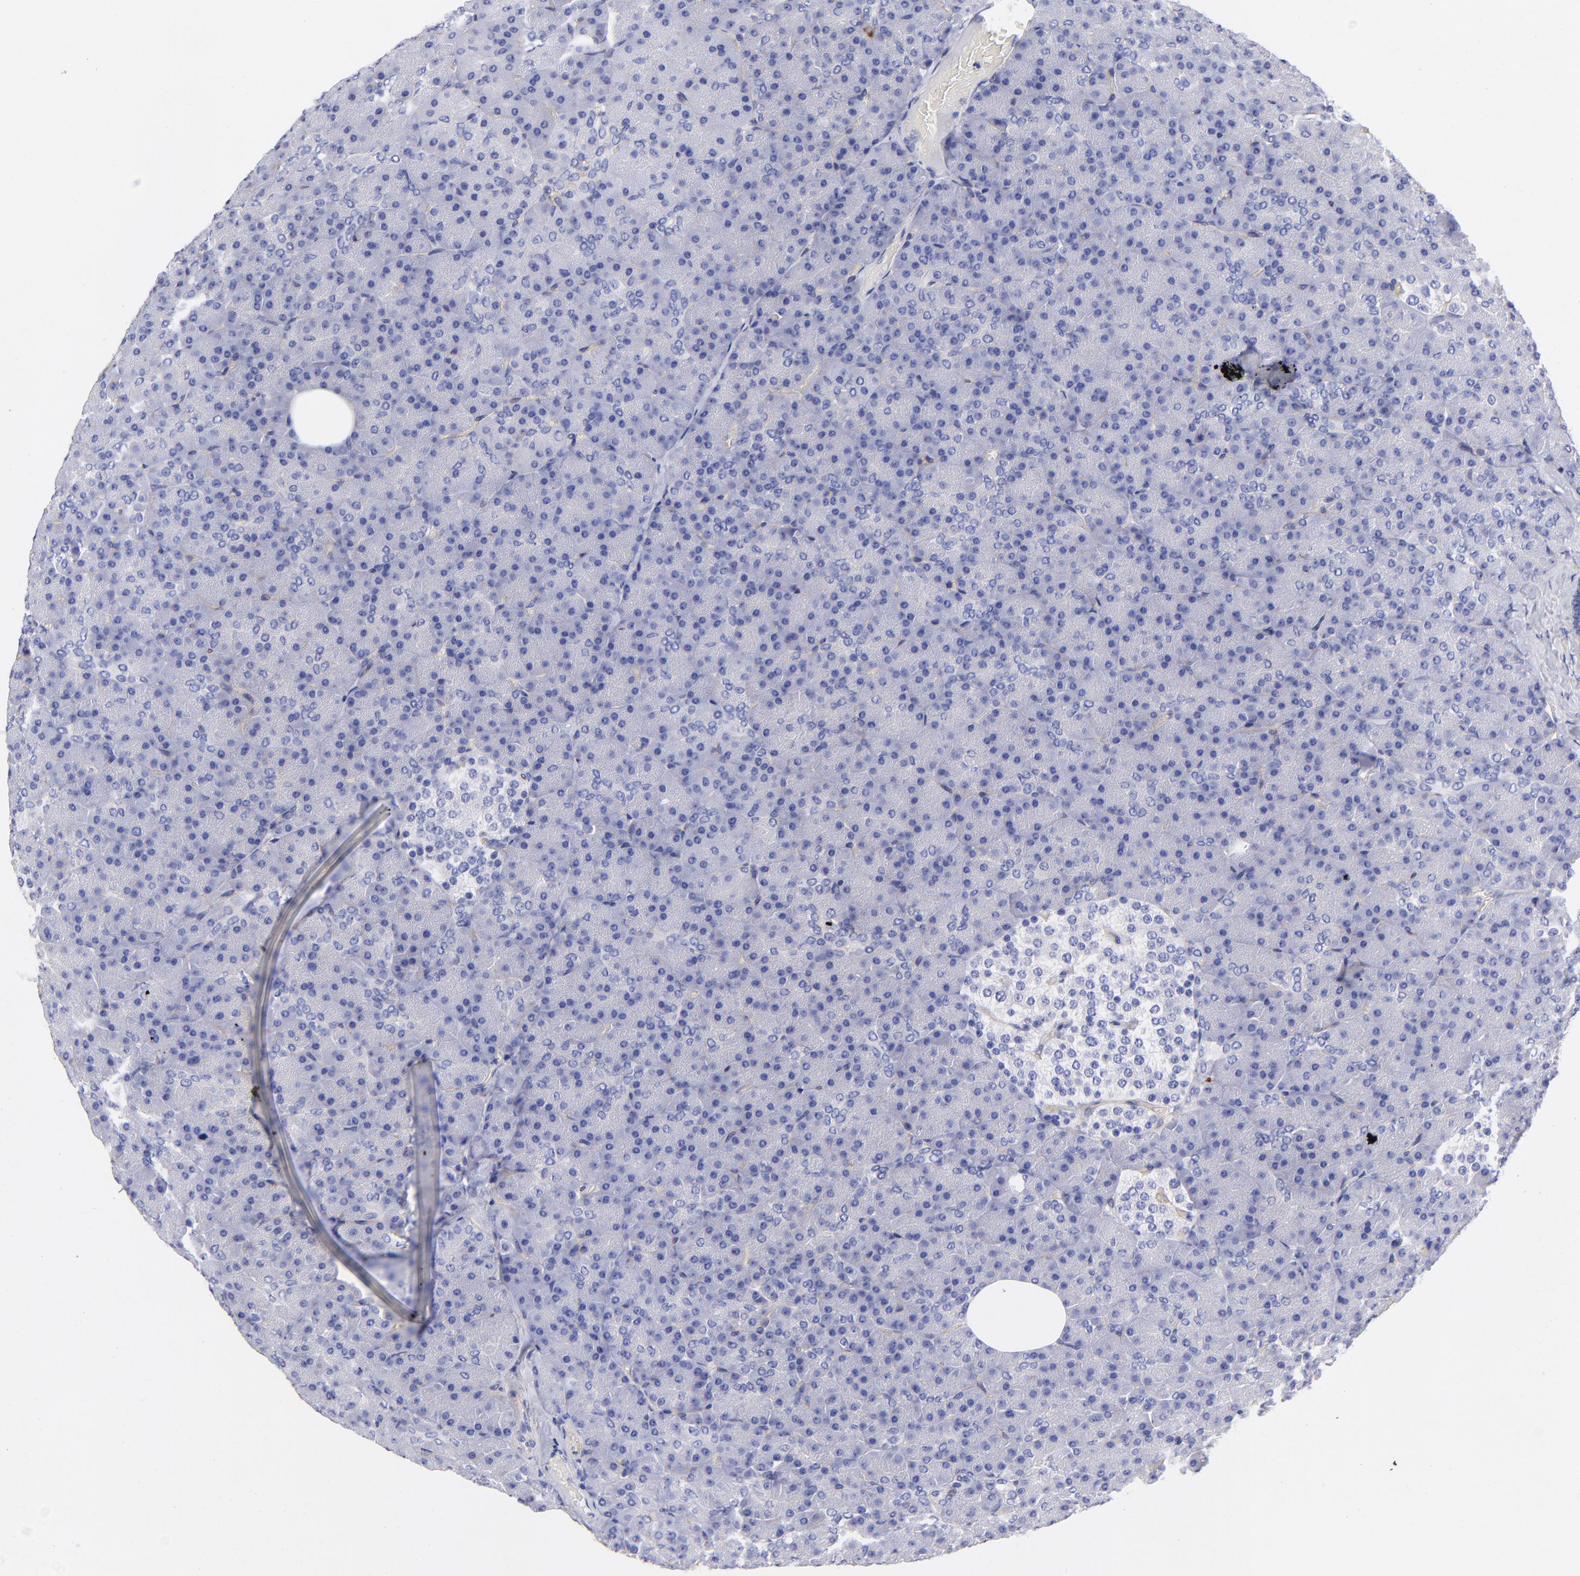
{"staining": {"intensity": "negative", "quantity": "none", "location": "none"}, "tissue": "pancreas", "cell_type": "Exocrine glandular cells", "image_type": "normal", "snomed": [{"axis": "morphology", "description": "Normal tissue, NOS"}, {"axis": "topography", "description": "Pancreas"}], "caption": "DAB (3,3'-diaminobenzidine) immunohistochemical staining of normal pancreas demonstrates no significant positivity in exocrine glandular cells.", "gene": "PPFIBP1", "patient": {"sex": "female", "age": 35}}